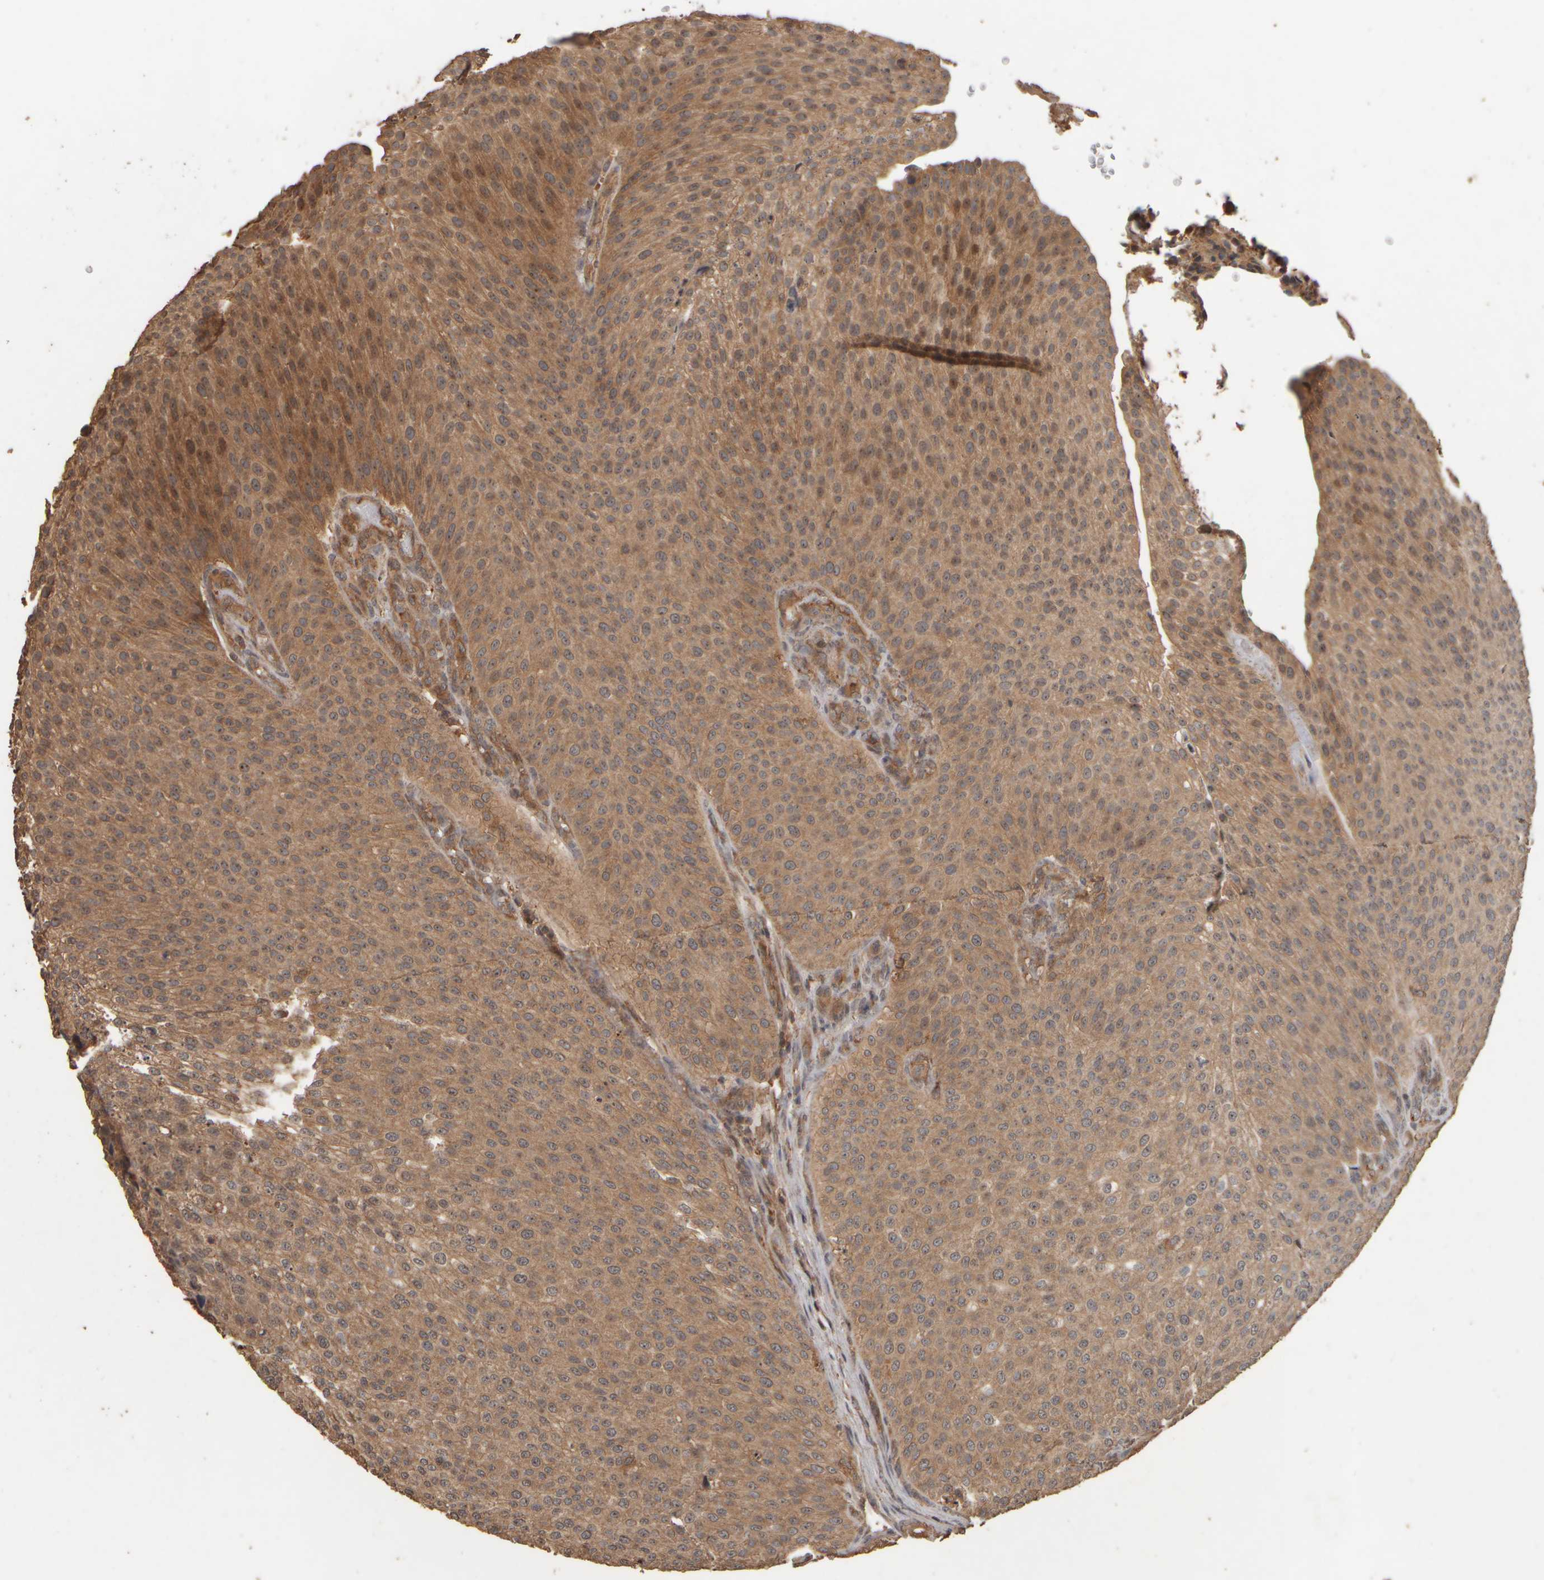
{"staining": {"intensity": "moderate", "quantity": ">75%", "location": "cytoplasmic/membranous,nuclear"}, "tissue": "urothelial cancer", "cell_type": "Tumor cells", "image_type": "cancer", "snomed": [{"axis": "morphology", "description": "Urothelial carcinoma, Low grade"}, {"axis": "topography", "description": "Smooth muscle"}, {"axis": "topography", "description": "Urinary bladder"}], "caption": "A high-resolution photomicrograph shows IHC staining of urothelial carcinoma (low-grade), which reveals moderate cytoplasmic/membranous and nuclear positivity in about >75% of tumor cells.", "gene": "SPHK1", "patient": {"sex": "male", "age": 60}}